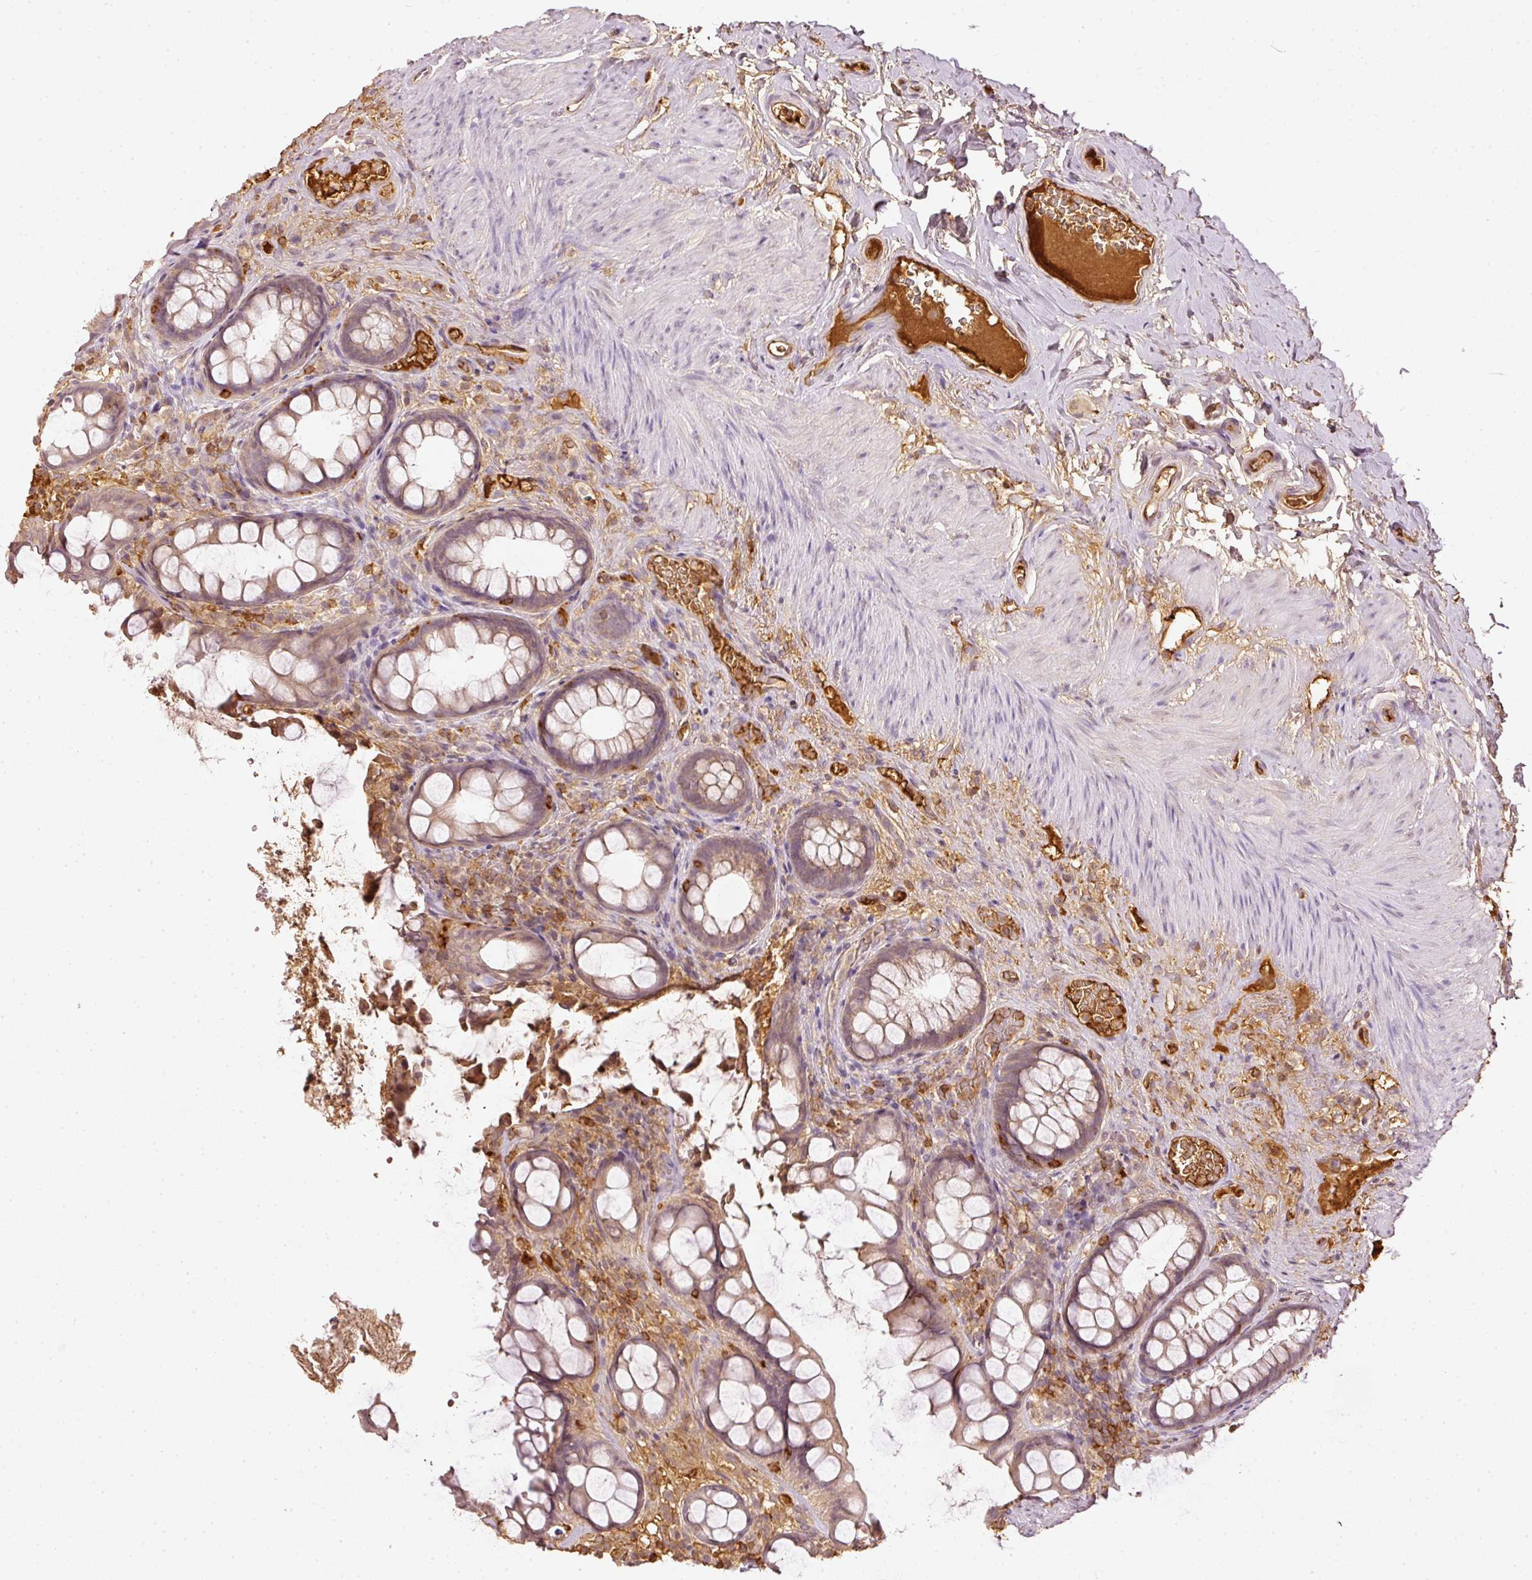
{"staining": {"intensity": "weak", "quantity": ">75%", "location": "cytoplasmic/membranous"}, "tissue": "rectum", "cell_type": "Glandular cells", "image_type": "normal", "snomed": [{"axis": "morphology", "description": "Normal tissue, NOS"}, {"axis": "topography", "description": "Rectum"}, {"axis": "topography", "description": "Peripheral nerve tissue"}], "caption": "Immunohistochemical staining of benign rectum demonstrates weak cytoplasmic/membranous protein staining in about >75% of glandular cells.", "gene": "EVL", "patient": {"sex": "female", "age": 69}}